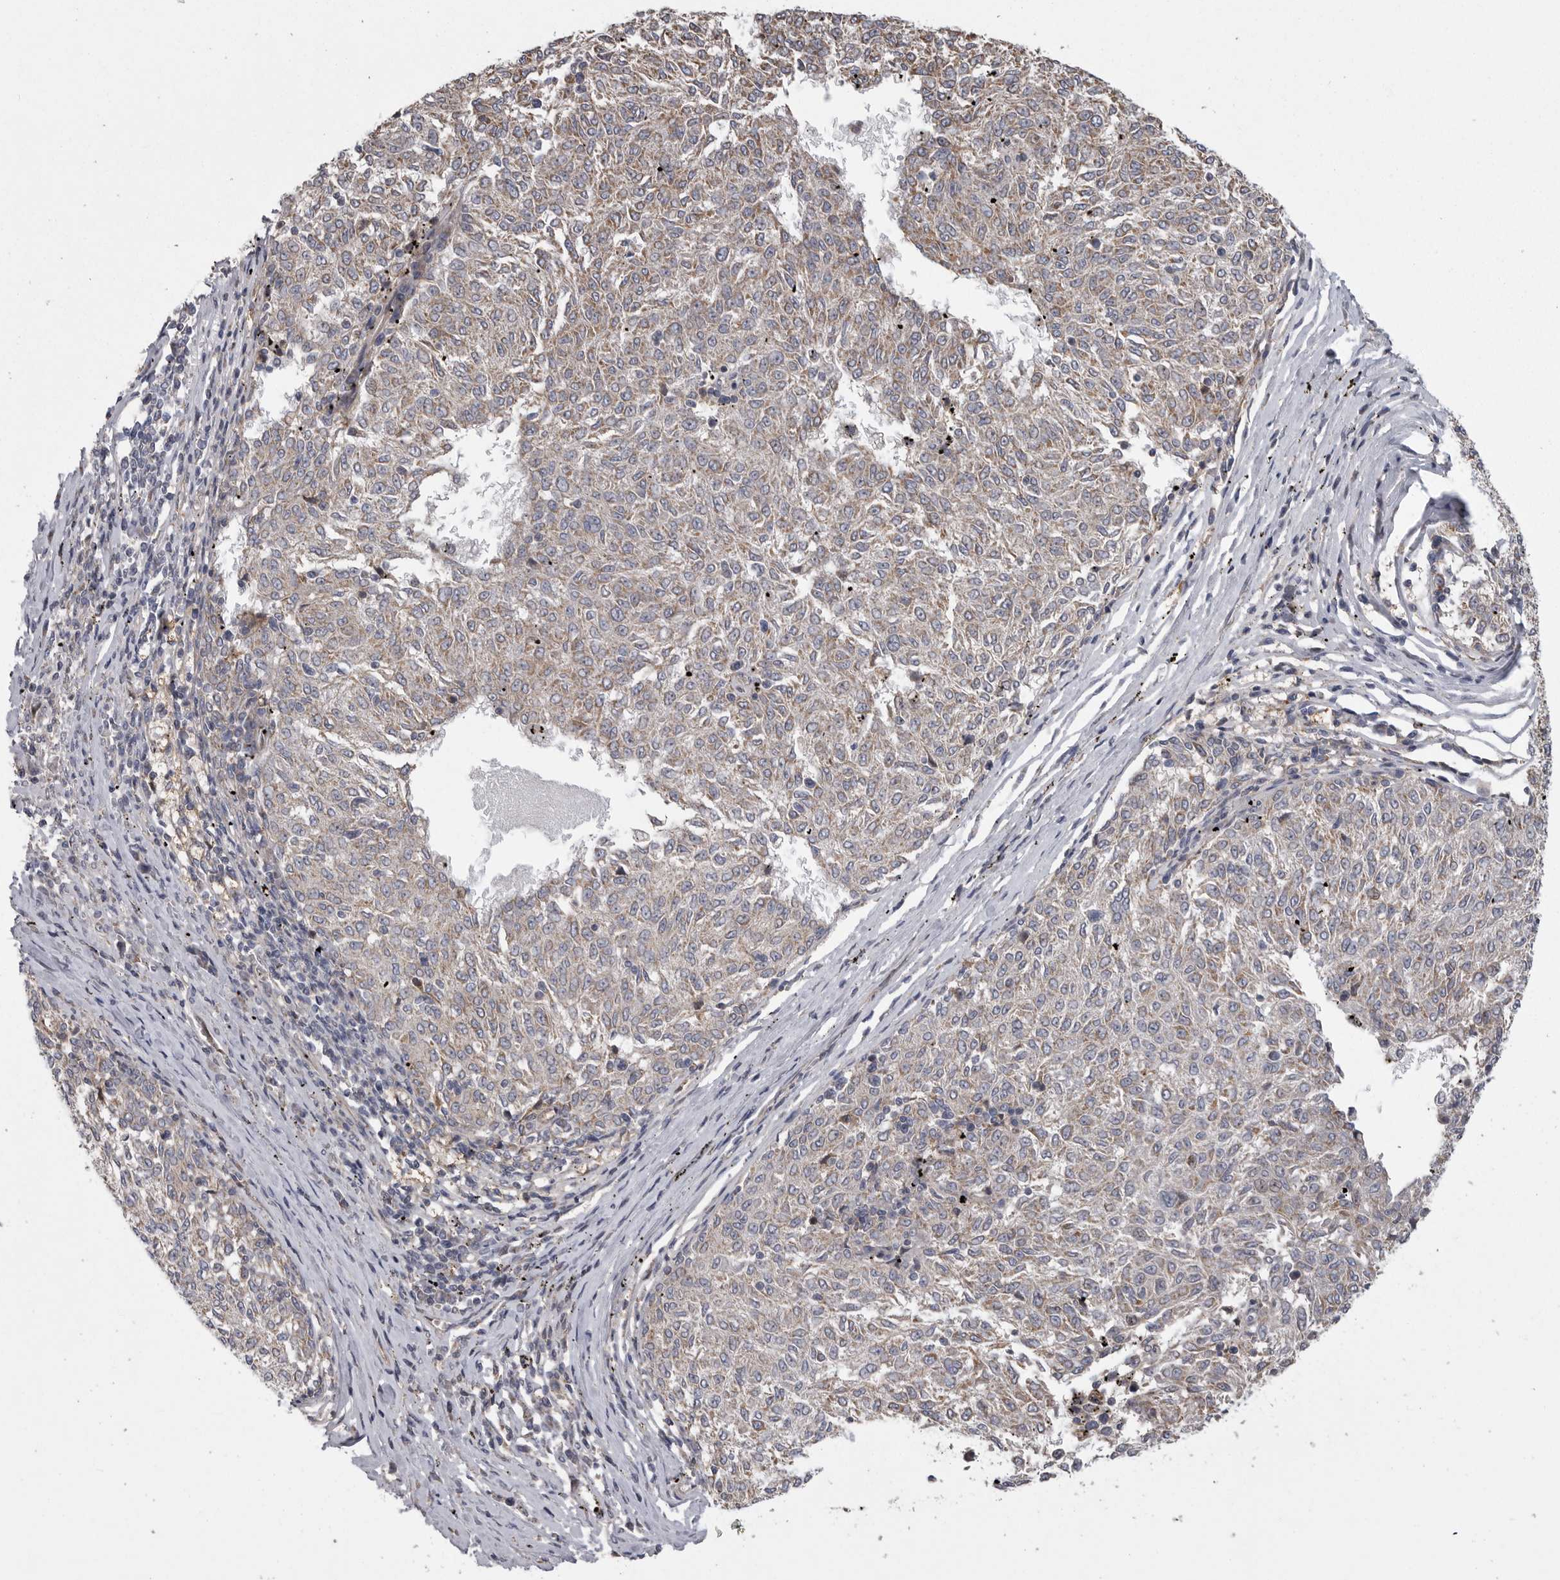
{"staining": {"intensity": "weak", "quantity": "<25%", "location": "cytoplasmic/membranous"}, "tissue": "melanoma", "cell_type": "Tumor cells", "image_type": "cancer", "snomed": [{"axis": "morphology", "description": "Malignant melanoma, NOS"}, {"axis": "topography", "description": "Skin"}], "caption": "IHC histopathology image of melanoma stained for a protein (brown), which shows no positivity in tumor cells.", "gene": "CRP", "patient": {"sex": "female", "age": 72}}